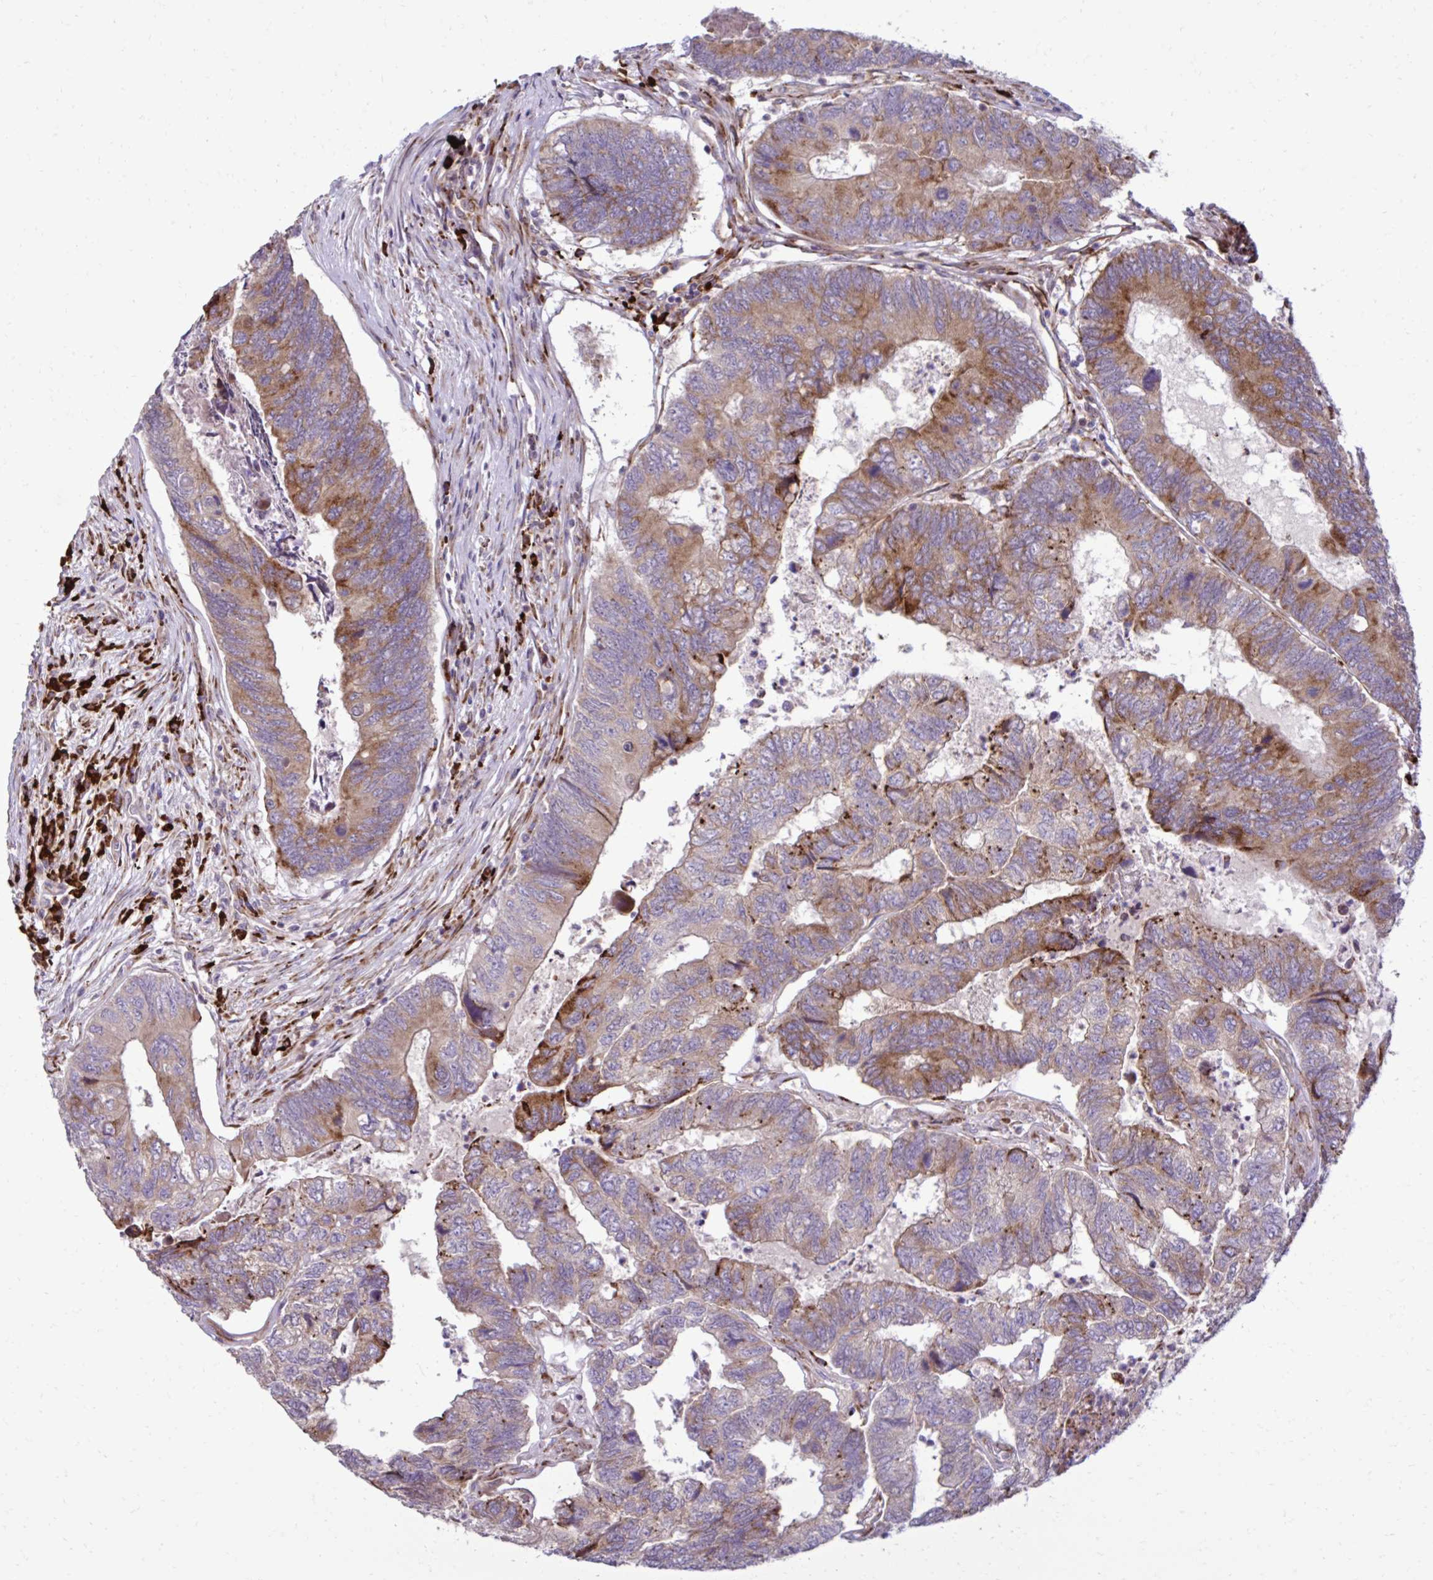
{"staining": {"intensity": "moderate", "quantity": ">75%", "location": "cytoplasmic/membranous"}, "tissue": "colorectal cancer", "cell_type": "Tumor cells", "image_type": "cancer", "snomed": [{"axis": "morphology", "description": "Adenocarcinoma, NOS"}, {"axis": "topography", "description": "Colon"}], "caption": "Tumor cells display medium levels of moderate cytoplasmic/membranous staining in about >75% of cells in human colorectal cancer.", "gene": "LIMS1", "patient": {"sex": "female", "age": 67}}